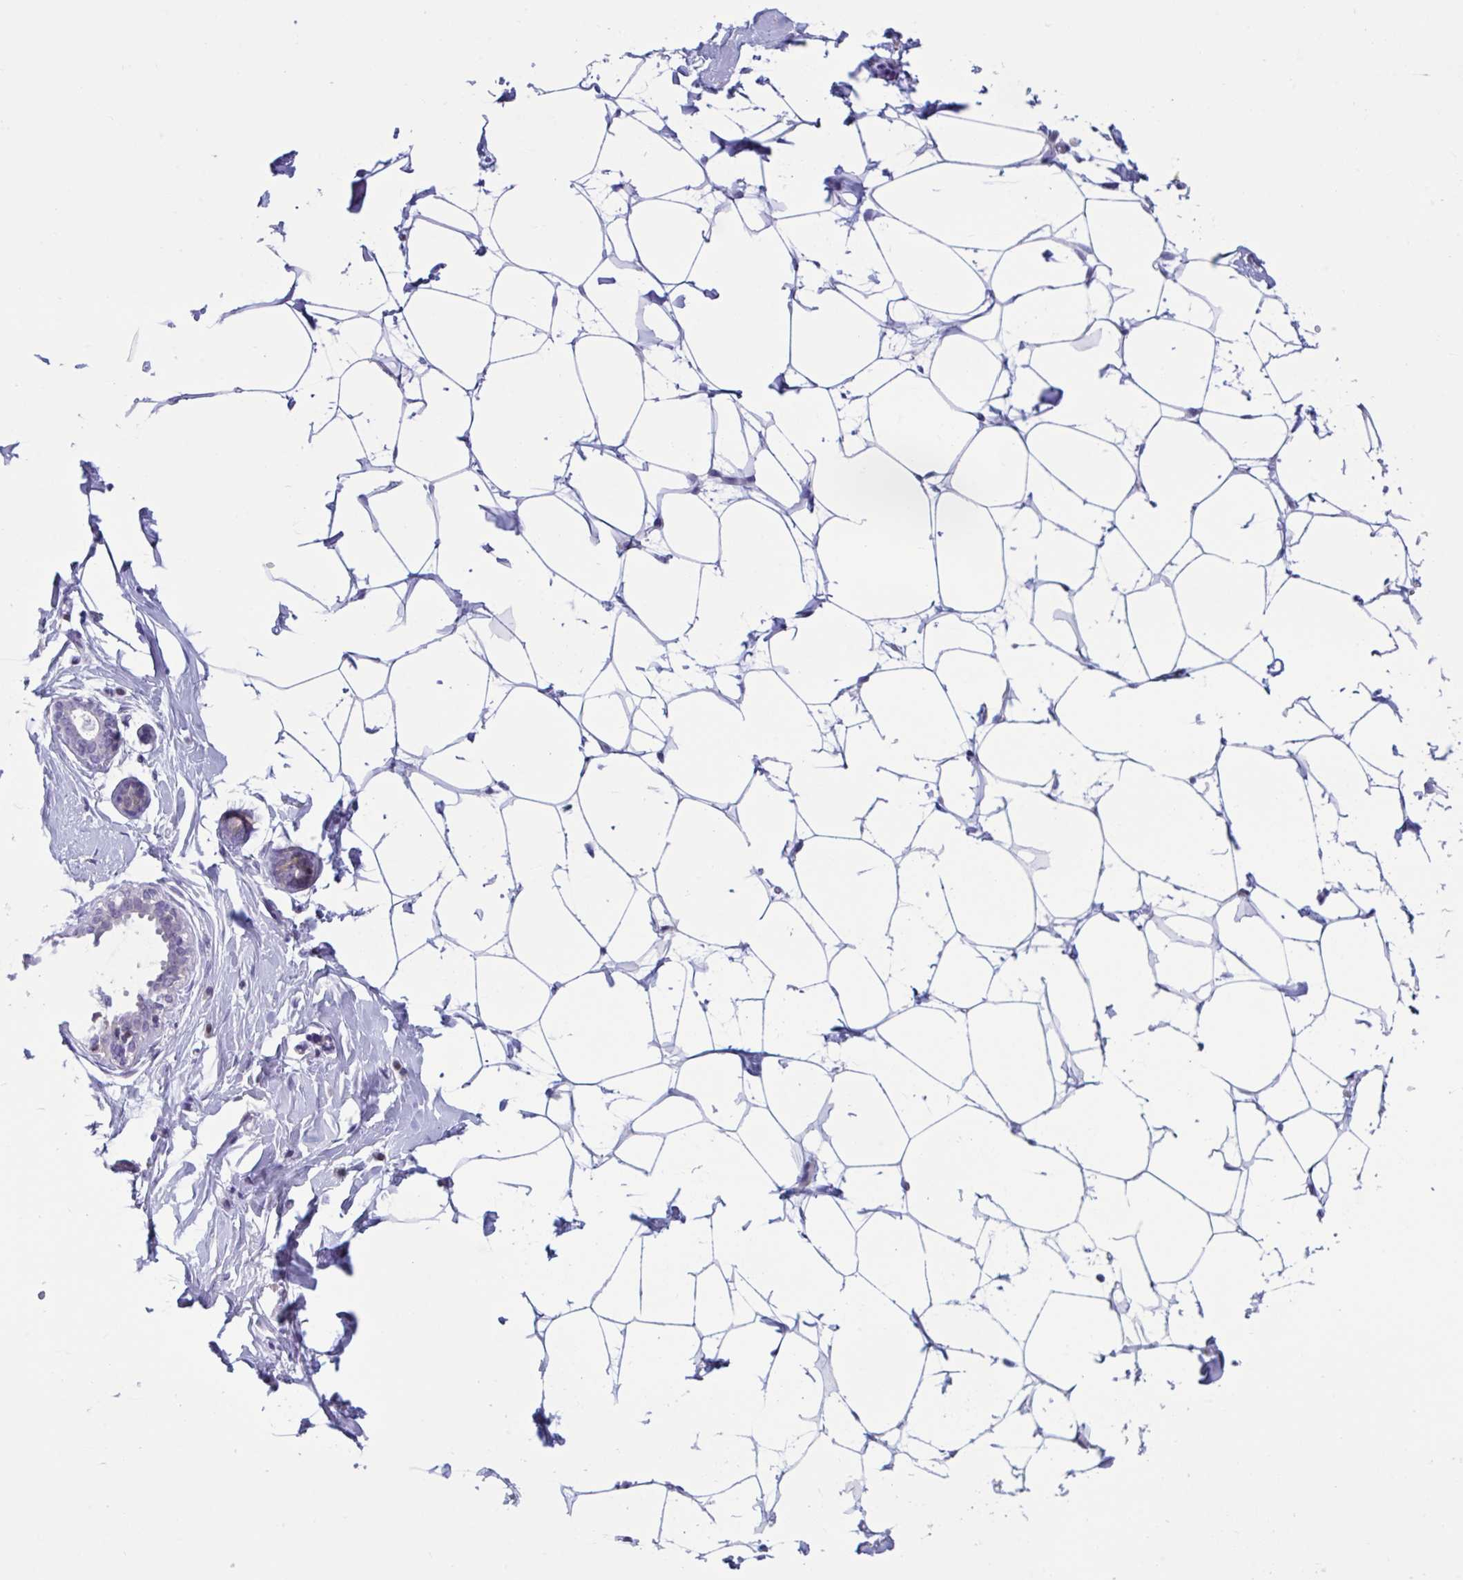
{"staining": {"intensity": "negative", "quantity": "none", "location": "none"}, "tissue": "breast", "cell_type": "Adipocytes", "image_type": "normal", "snomed": [{"axis": "morphology", "description": "Normal tissue, NOS"}, {"axis": "topography", "description": "Breast"}], "caption": "A micrograph of human breast is negative for staining in adipocytes. (DAB (3,3'-diaminobenzidine) IHC with hematoxylin counter stain).", "gene": "SNX11", "patient": {"sex": "female", "age": 27}}